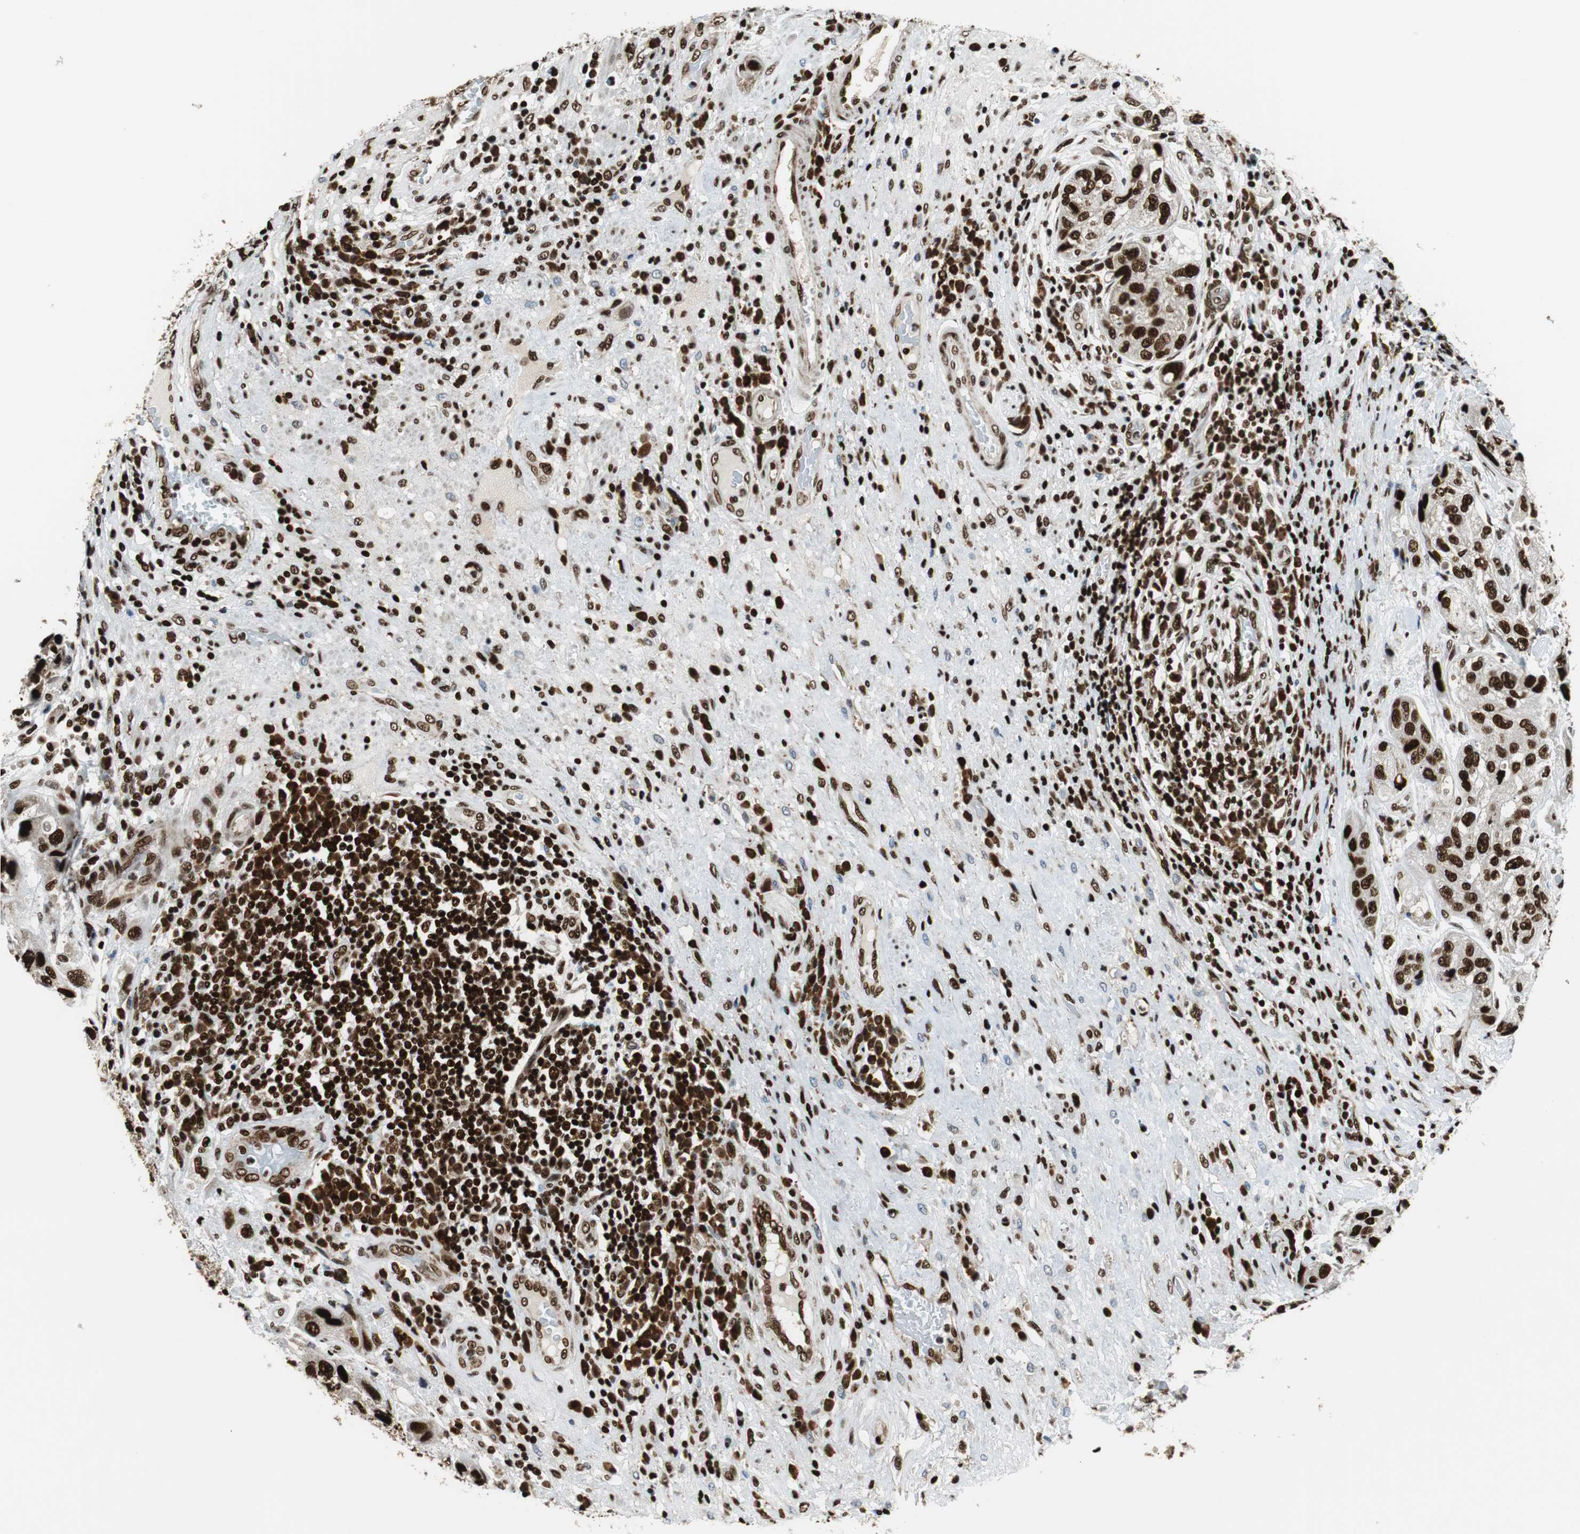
{"staining": {"intensity": "strong", "quantity": ">75%", "location": "nuclear"}, "tissue": "urothelial cancer", "cell_type": "Tumor cells", "image_type": "cancer", "snomed": [{"axis": "morphology", "description": "Urothelial carcinoma, High grade"}, {"axis": "topography", "description": "Urinary bladder"}], "caption": "The histopathology image displays a brown stain indicating the presence of a protein in the nuclear of tumor cells in urothelial cancer.", "gene": "HDAC1", "patient": {"sex": "female", "age": 64}}